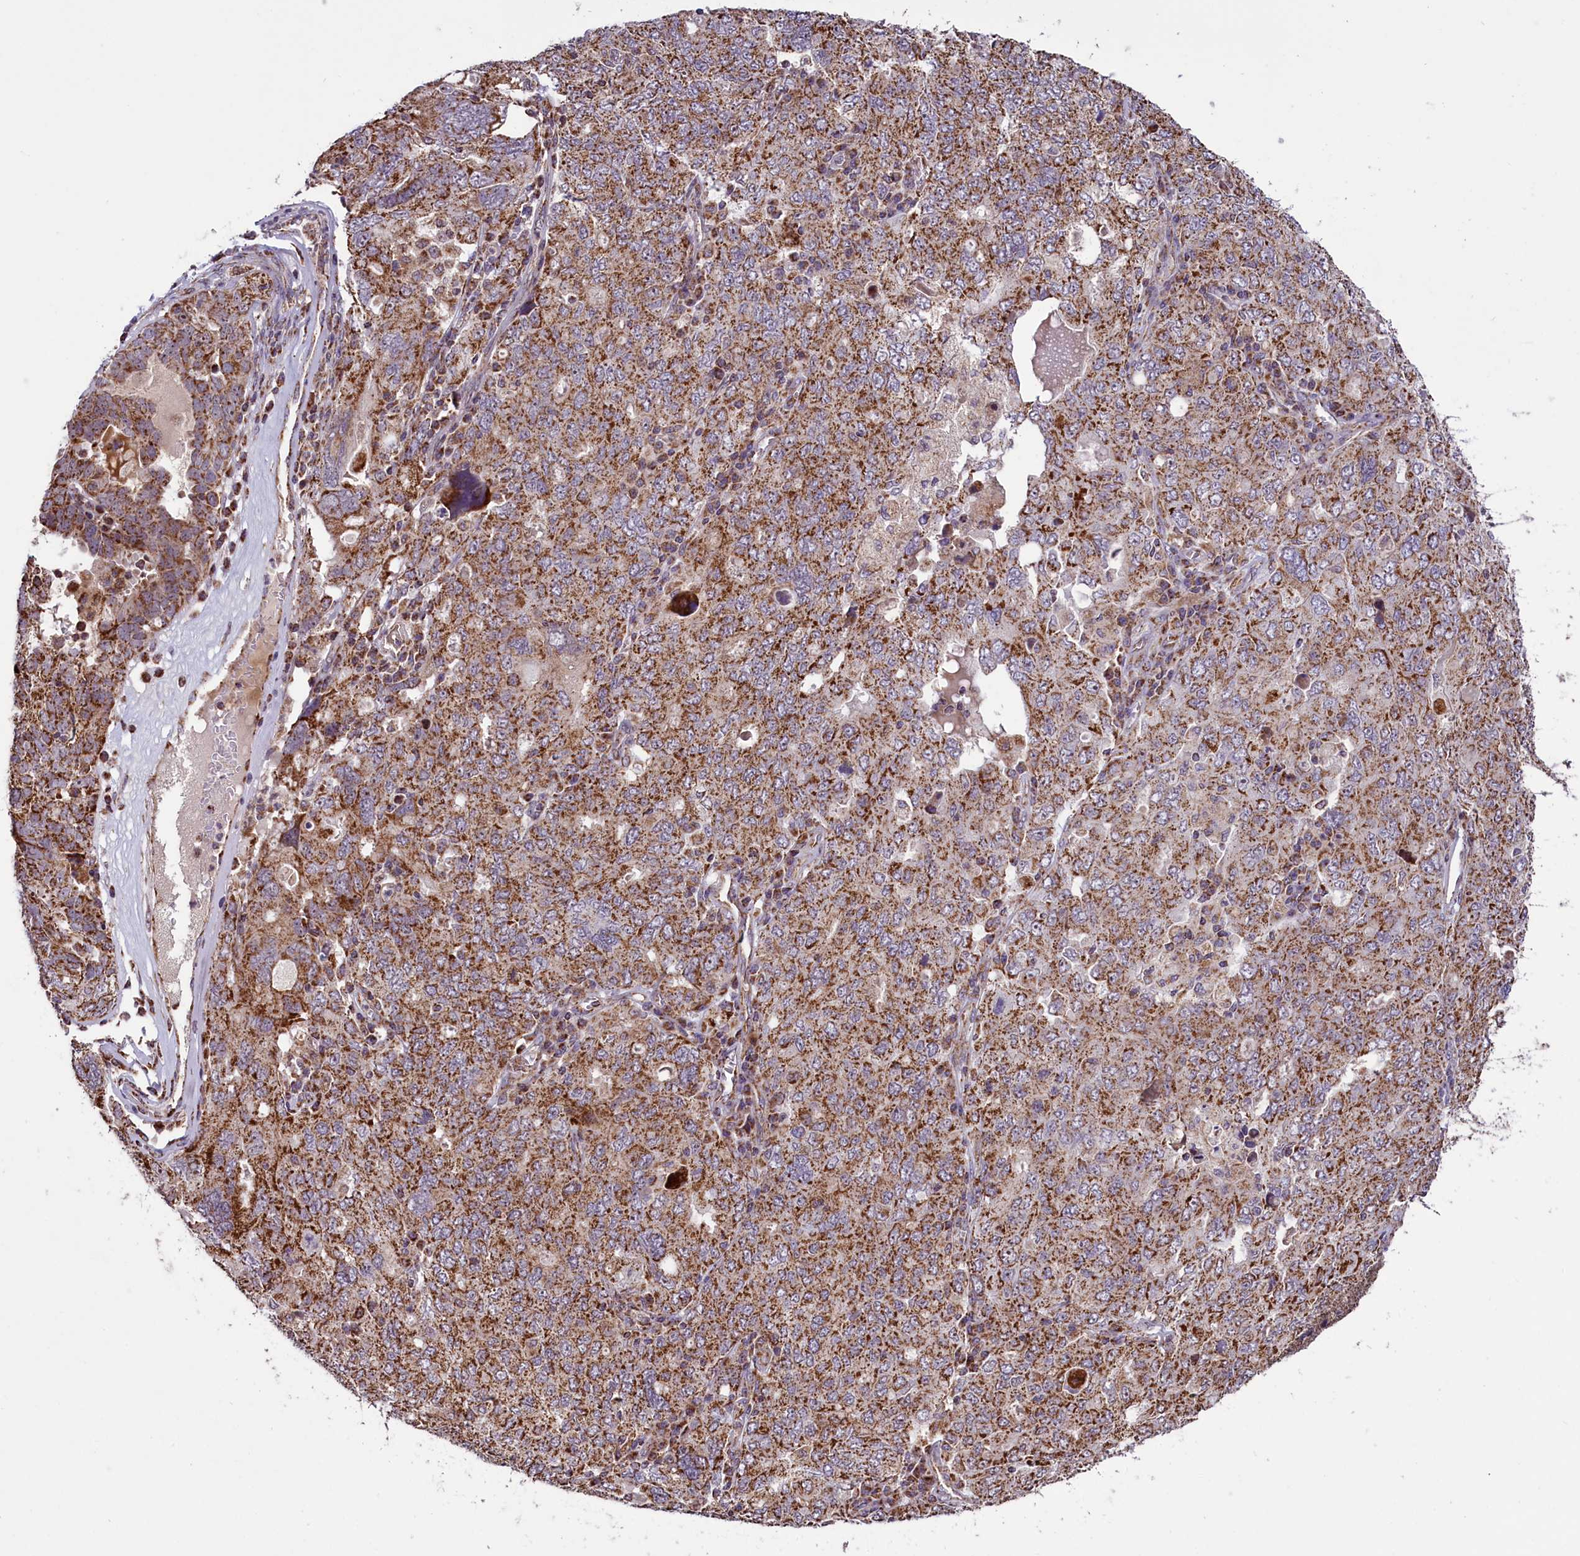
{"staining": {"intensity": "moderate", "quantity": ">75%", "location": "cytoplasmic/membranous"}, "tissue": "ovarian cancer", "cell_type": "Tumor cells", "image_type": "cancer", "snomed": [{"axis": "morphology", "description": "Carcinoma, endometroid"}, {"axis": "topography", "description": "Ovary"}], "caption": "Approximately >75% of tumor cells in human endometroid carcinoma (ovarian) show moderate cytoplasmic/membranous protein positivity as visualized by brown immunohistochemical staining.", "gene": "GLRX5", "patient": {"sex": "female", "age": 62}}